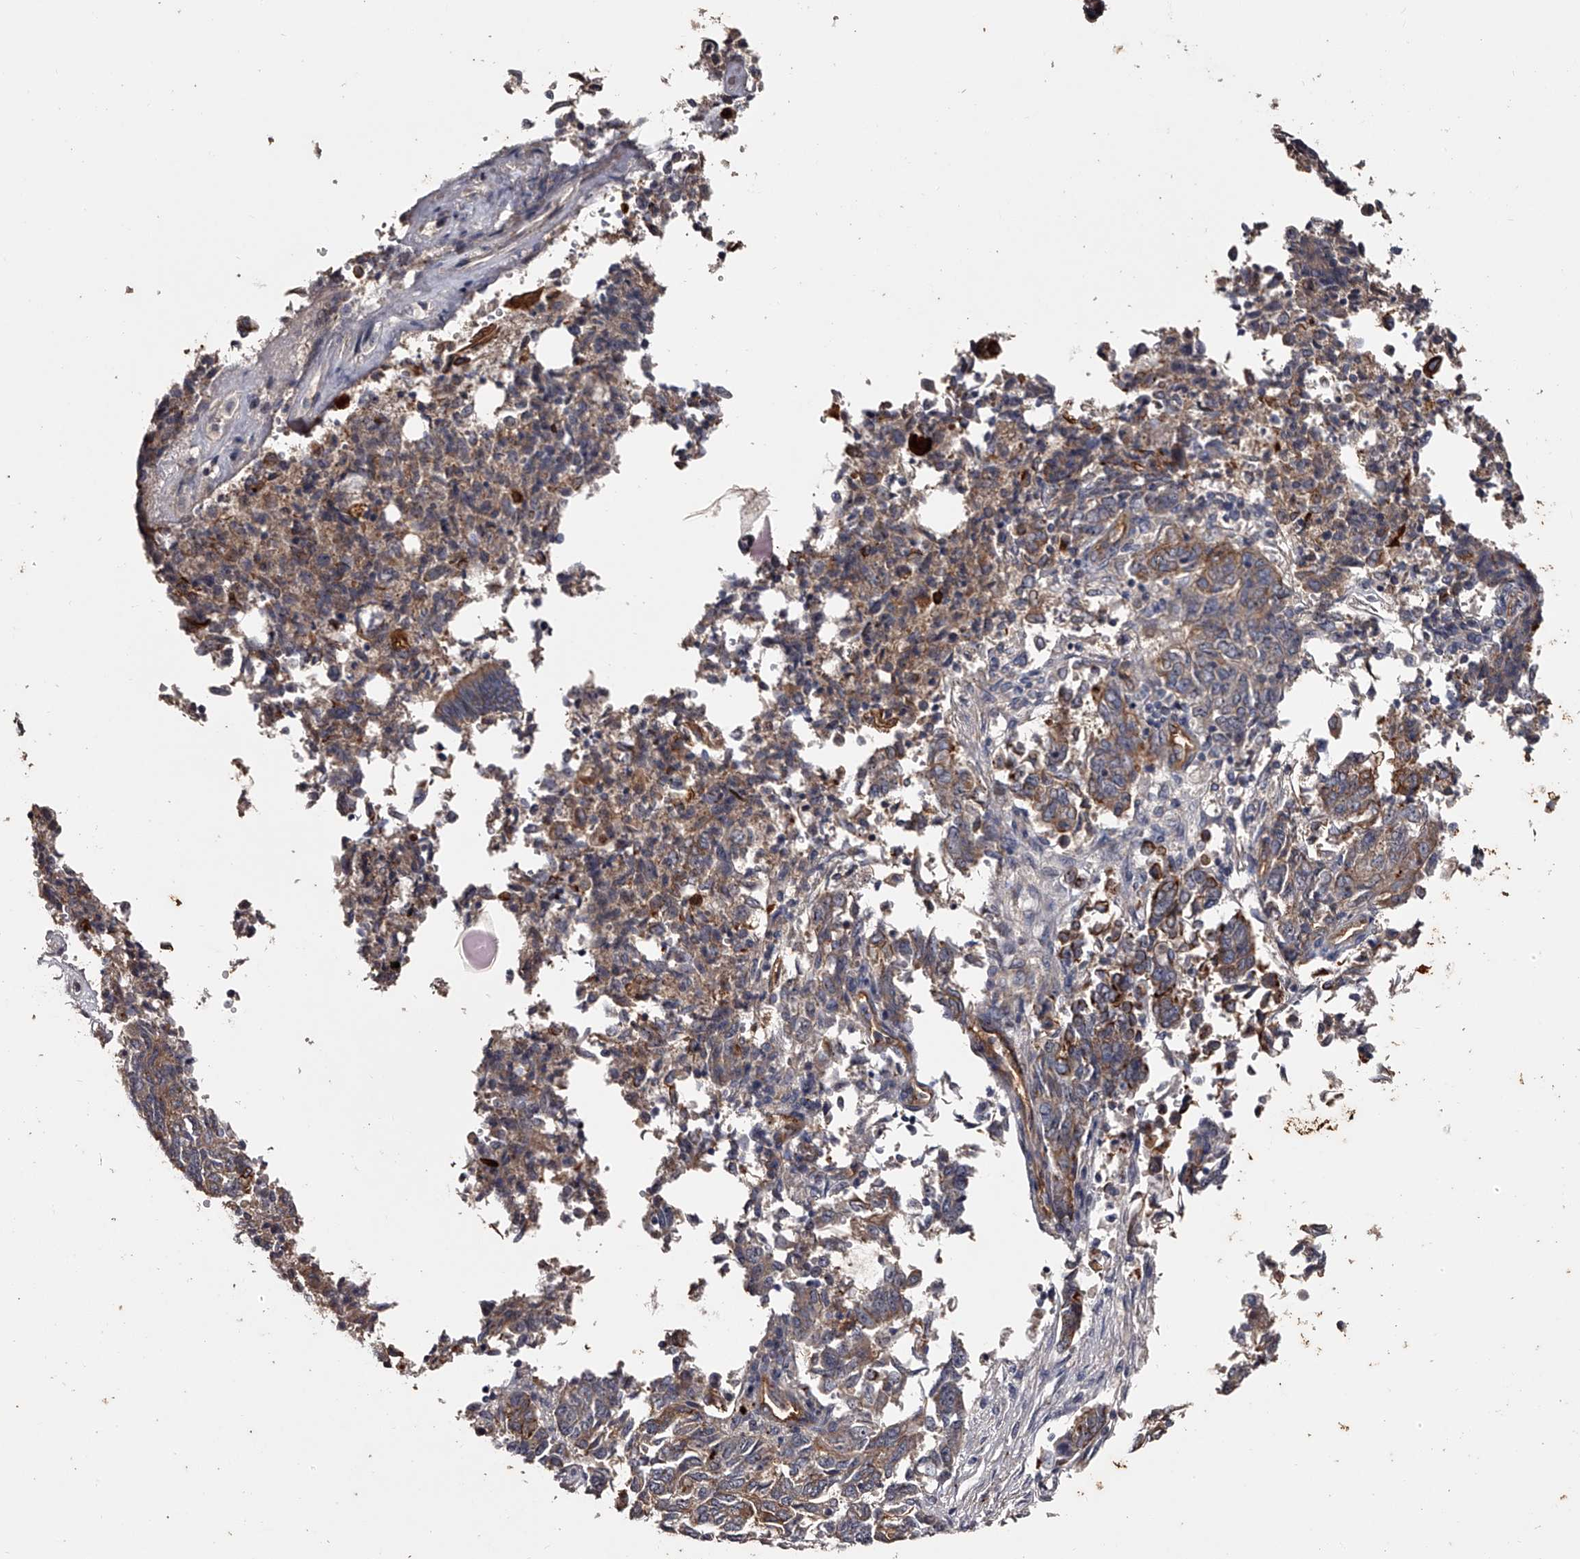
{"staining": {"intensity": "moderate", "quantity": ">75%", "location": "cytoplasmic/membranous"}, "tissue": "endometrial cancer", "cell_type": "Tumor cells", "image_type": "cancer", "snomed": [{"axis": "morphology", "description": "Adenocarcinoma, NOS"}, {"axis": "topography", "description": "Endometrium"}], "caption": "Adenocarcinoma (endometrial) tissue shows moderate cytoplasmic/membranous expression in about >75% of tumor cells, visualized by immunohistochemistry. (DAB = brown stain, brightfield microscopy at high magnification).", "gene": "MDN1", "patient": {"sex": "female", "age": 80}}